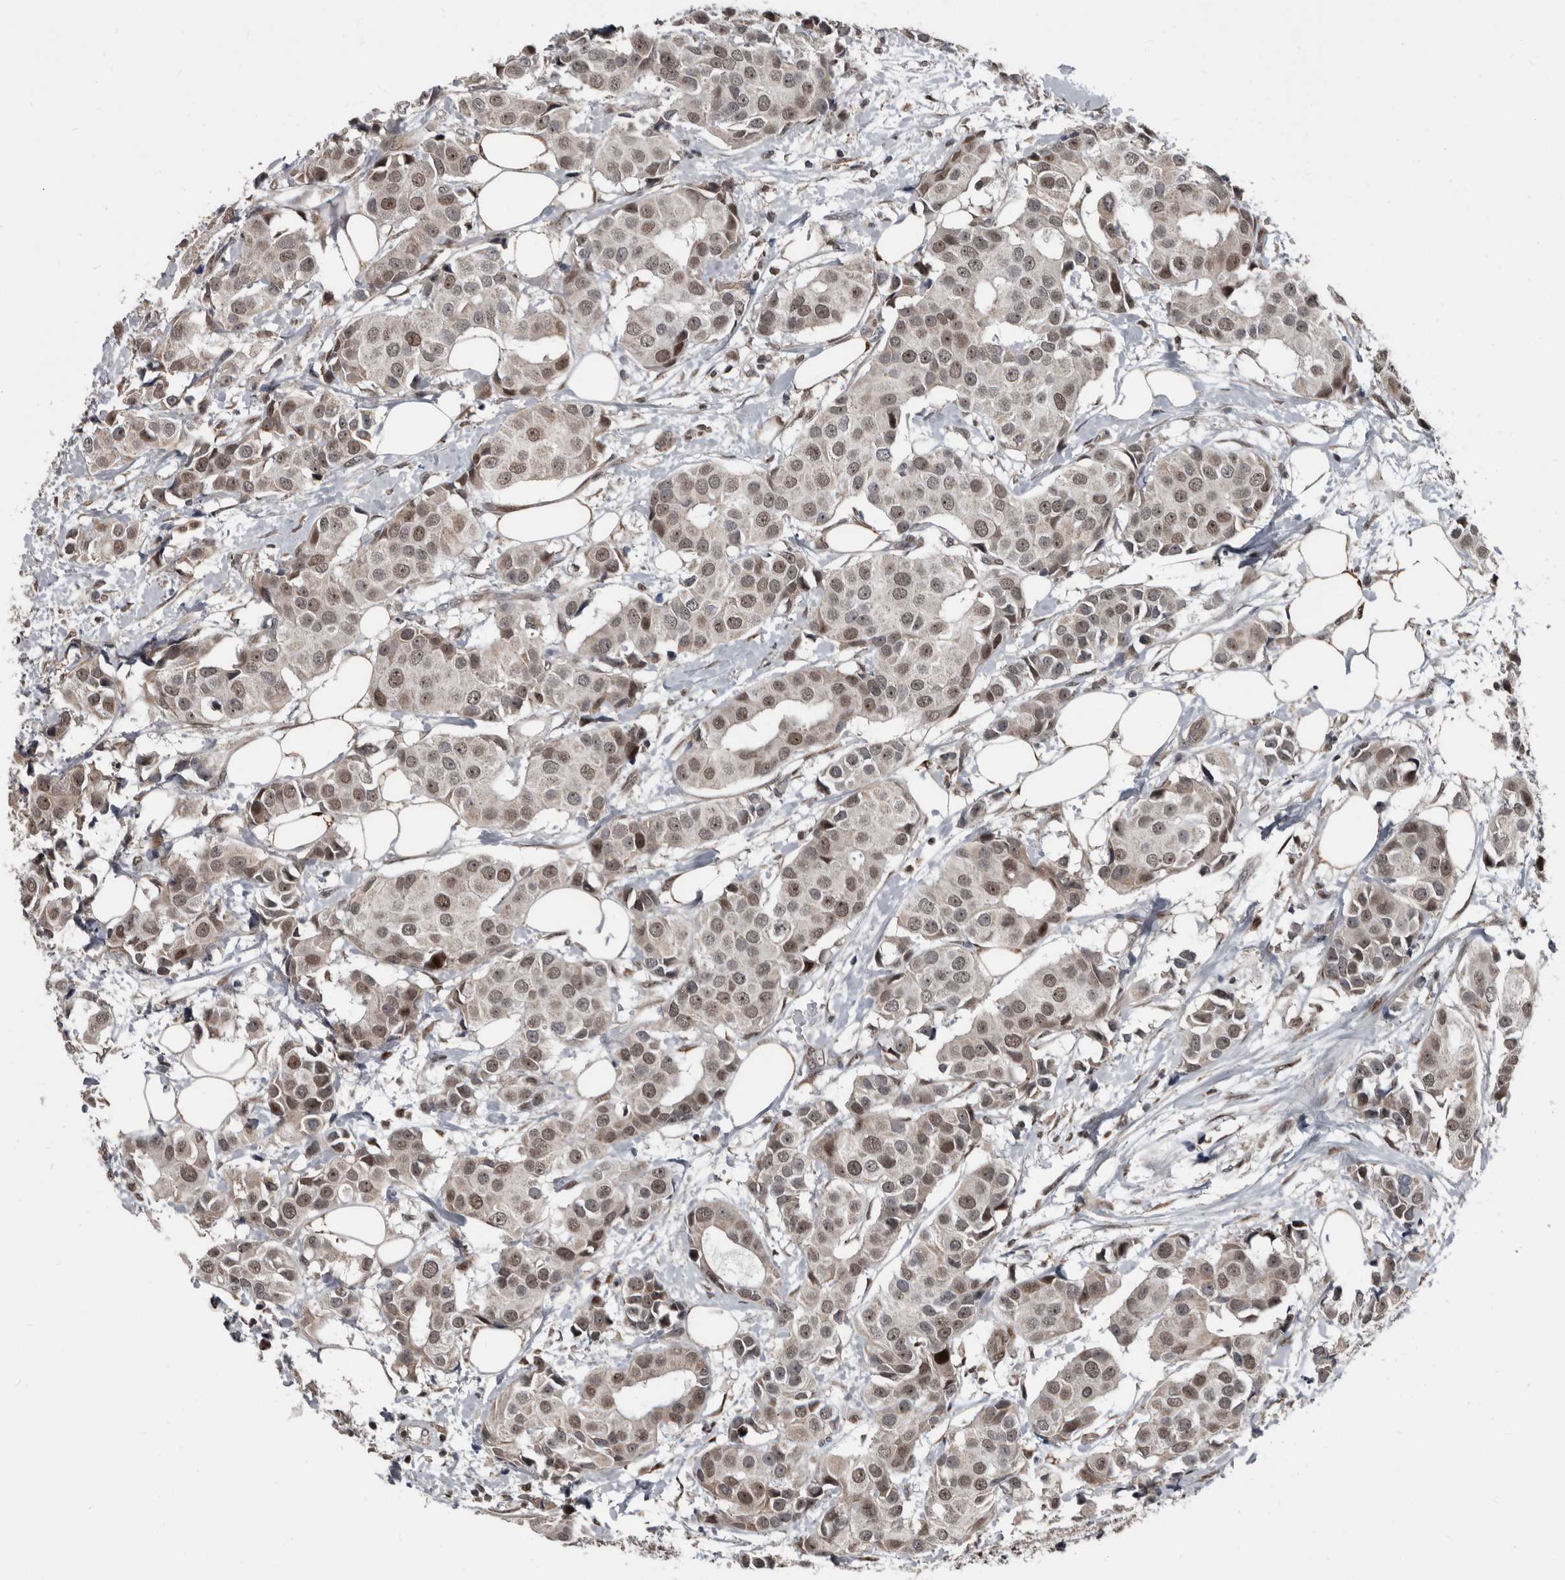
{"staining": {"intensity": "moderate", "quantity": ">75%", "location": "nuclear"}, "tissue": "breast cancer", "cell_type": "Tumor cells", "image_type": "cancer", "snomed": [{"axis": "morphology", "description": "Normal tissue, NOS"}, {"axis": "morphology", "description": "Duct carcinoma"}, {"axis": "topography", "description": "Breast"}], "caption": "Immunohistochemical staining of human breast cancer demonstrates medium levels of moderate nuclear protein expression in approximately >75% of tumor cells.", "gene": "CHD1L", "patient": {"sex": "female", "age": 39}}